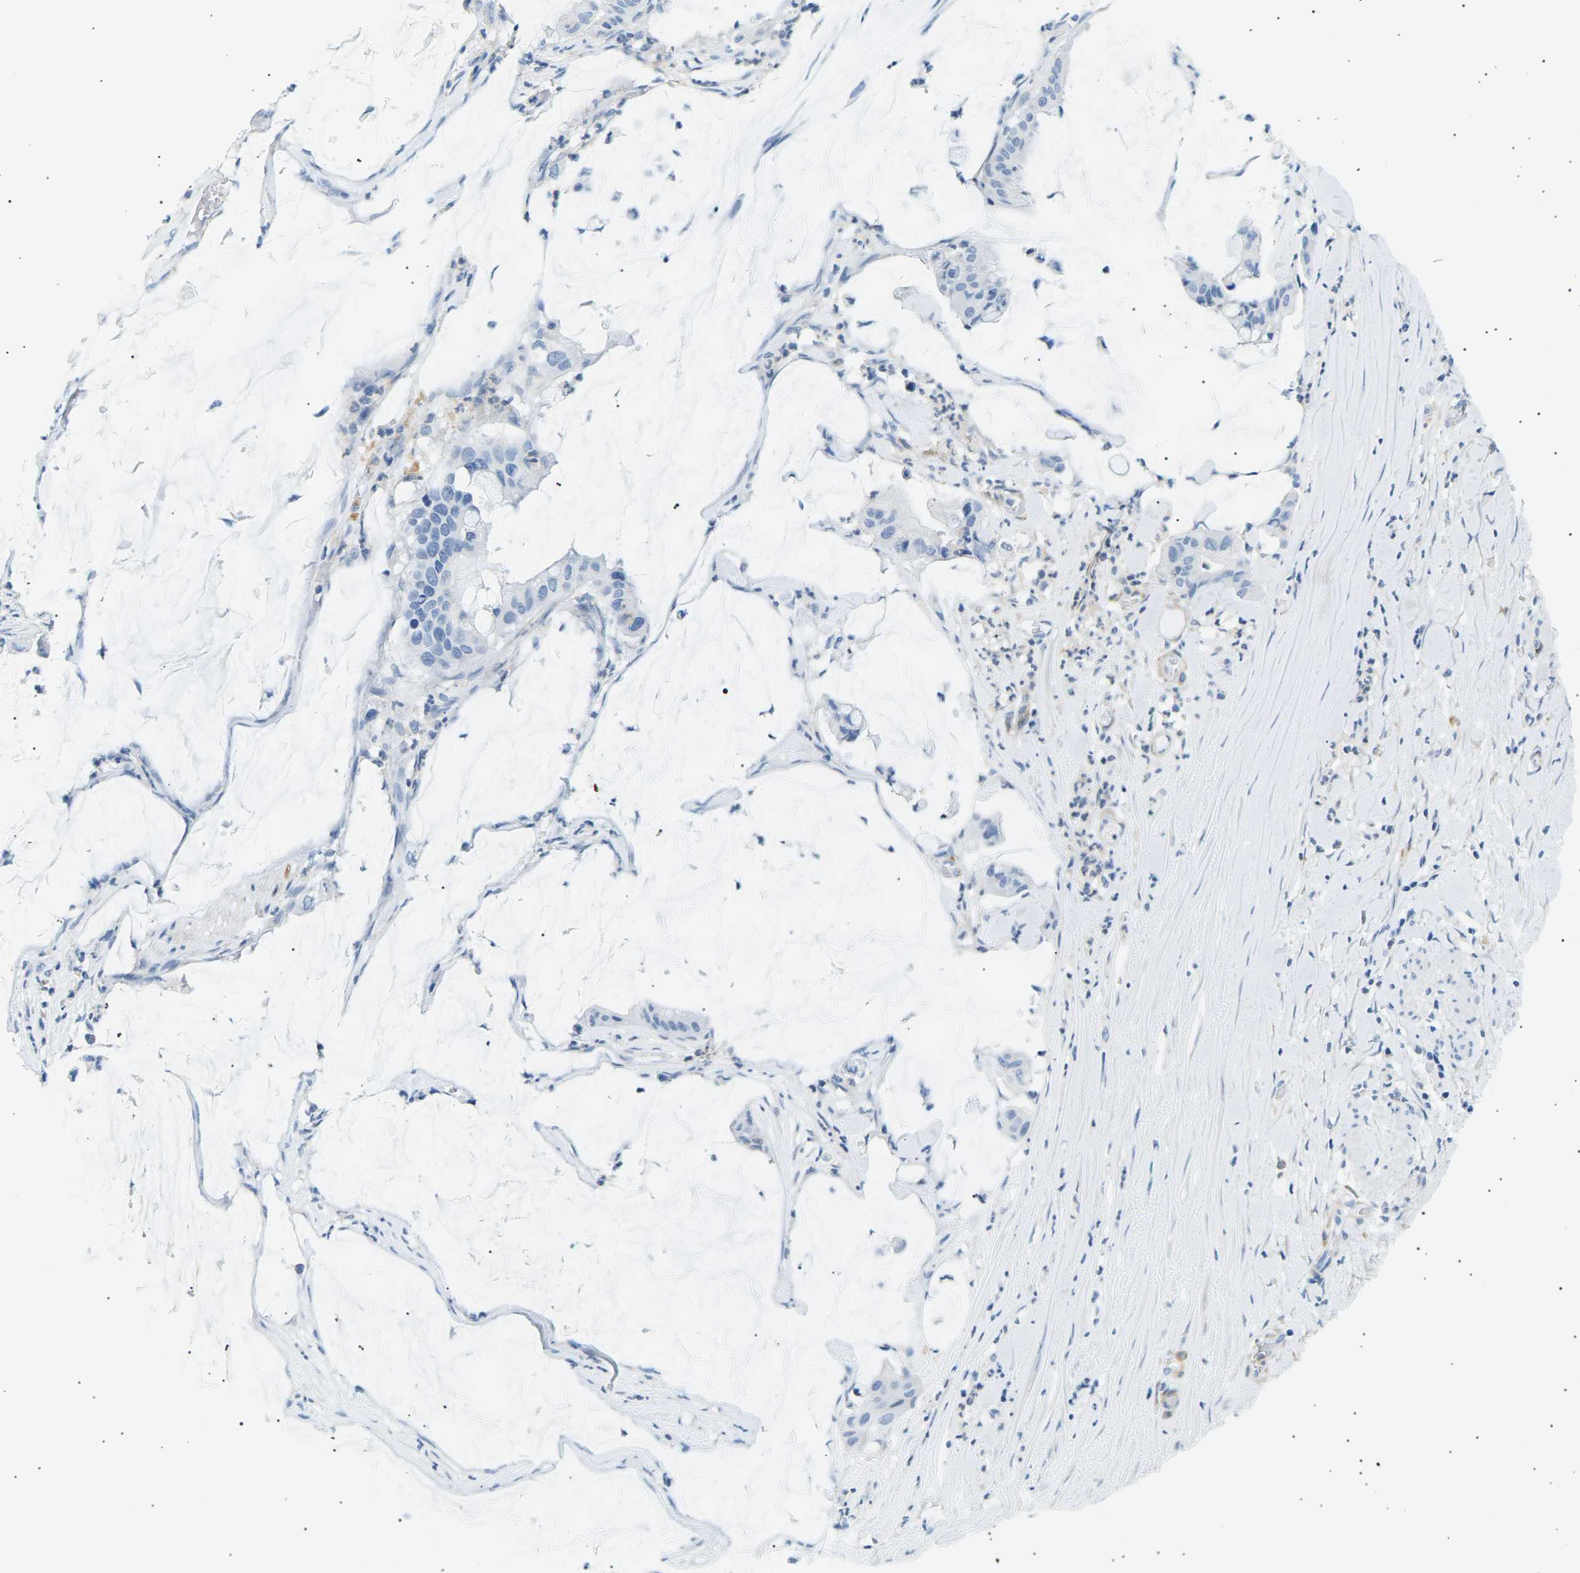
{"staining": {"intensity": "negative", "quantity": "none", "location": "none"}, "tissue": "pancreatic cancer", "cell_type": "Tumor cells", "image_type": "cancer", "snomed": [{"axis": "morphology", "description": "Adenocarcinoma, NOS"}, {"axis": "topography", "description": "Pancreas"}], "caption": "DAB immunohistochemical staining of human pancreatic cancer shows no significant expression in tumor cells.", "gene": "SEPTIN5", "patient": {"sex": "male", "age": 41}}